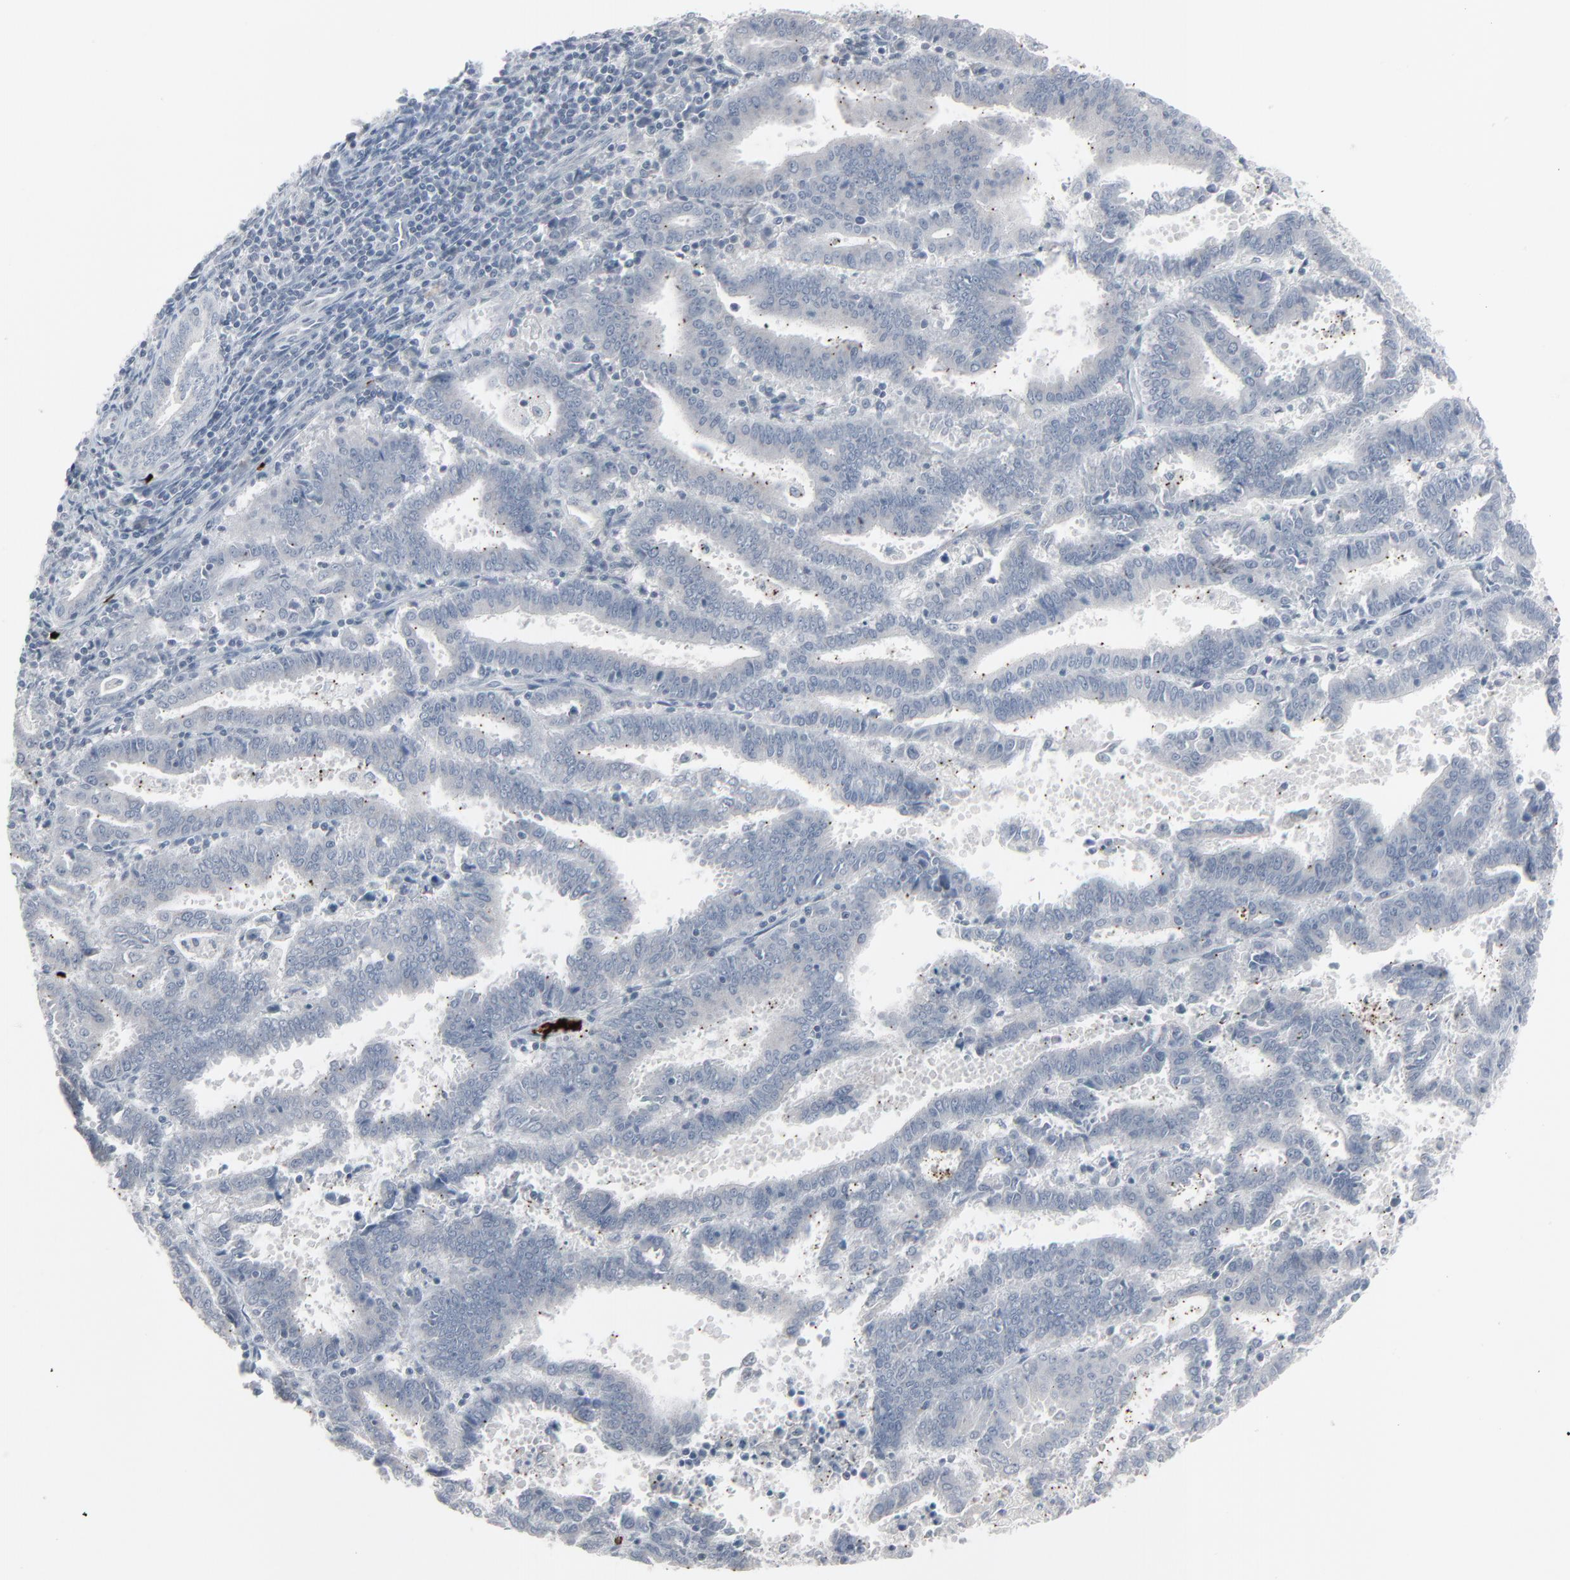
{"staining": {"intensity": "negative", "quantity": "none", "location": "none"}, "tissue": "endometrial cancer", "cell_type": "Tumor cells", "image_type": "cancer", "snomed": [{"axis": "morphology", "description": "Adenocarcinoma, NOS"}, {"axis": "topography", "description": "Uterus"}], "caption": "DAB (3,3'-diaminobenzidine) immunohistochemical staining of human endometrial cancer demonstrates no significant staining in tumor cells. (DAB (3,3'-diaminobenzidine) immunohistochemistry, high magnification).", "gene": "SAGE1", "patient": {"sex": "female", "age": 83}}